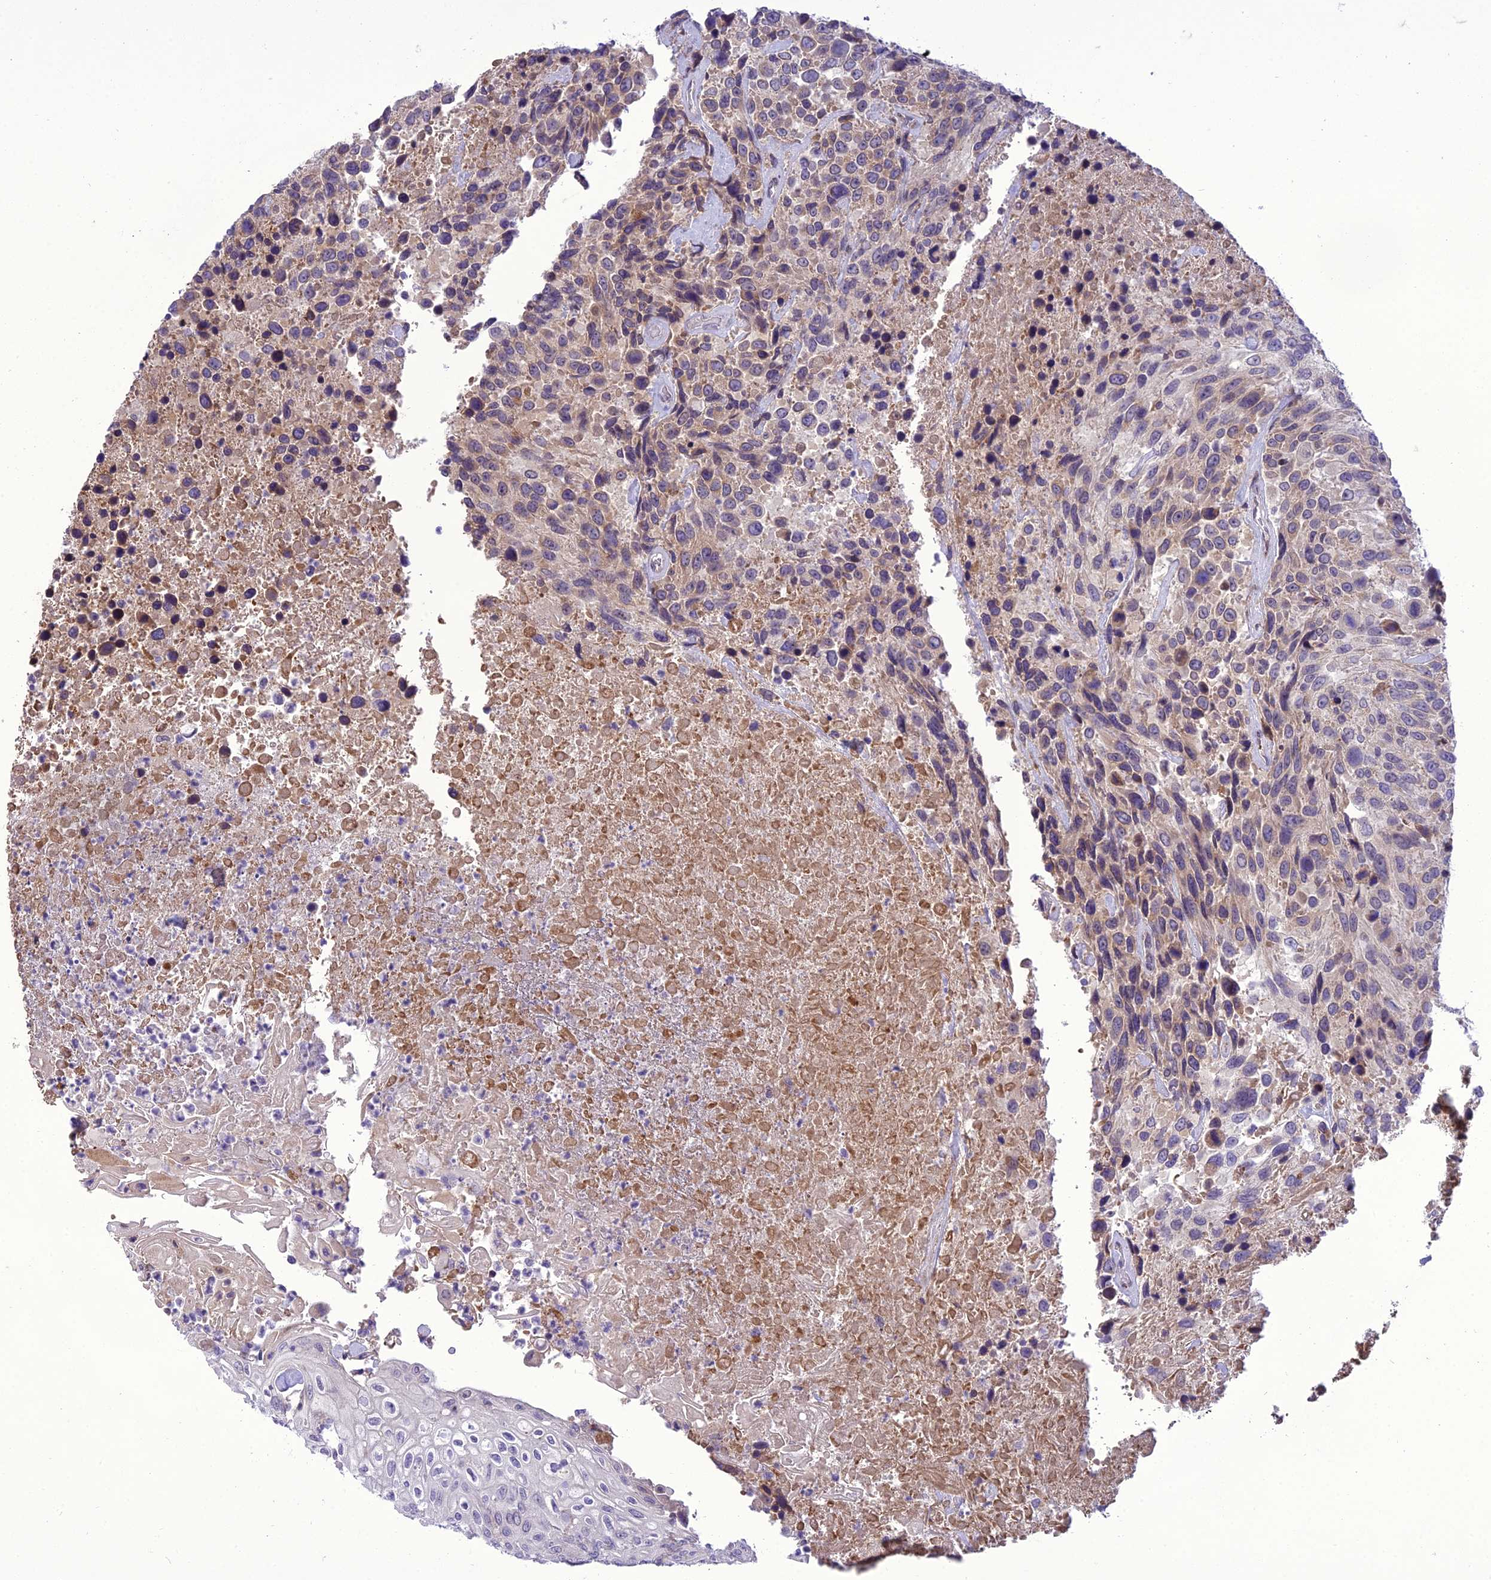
{"staining": {"intensity": "weak", "quantity": "25%-75%", "location": "cytoplasmic/membranous"}, "tissue": "urothelial cancer", "cell_type": "Tumor cells", "image_type": "cancer", "snomed": [{"axis": "morphology", "description": "Urothelial carcinoma, High grade"}, {"axis": "topography", "description": "Urinary bladder"}], "caption": "High-grade urothelial carcinoma stained with immunohistochemistry displays weak cytoplasmic/membranous staining in about 25%-75% of tumor cells. (brown staining indicates protein expression, while blue staining denotes nuclei).", "gene": "NEURL2", "patient": {"sex": "female", "age": 70}}